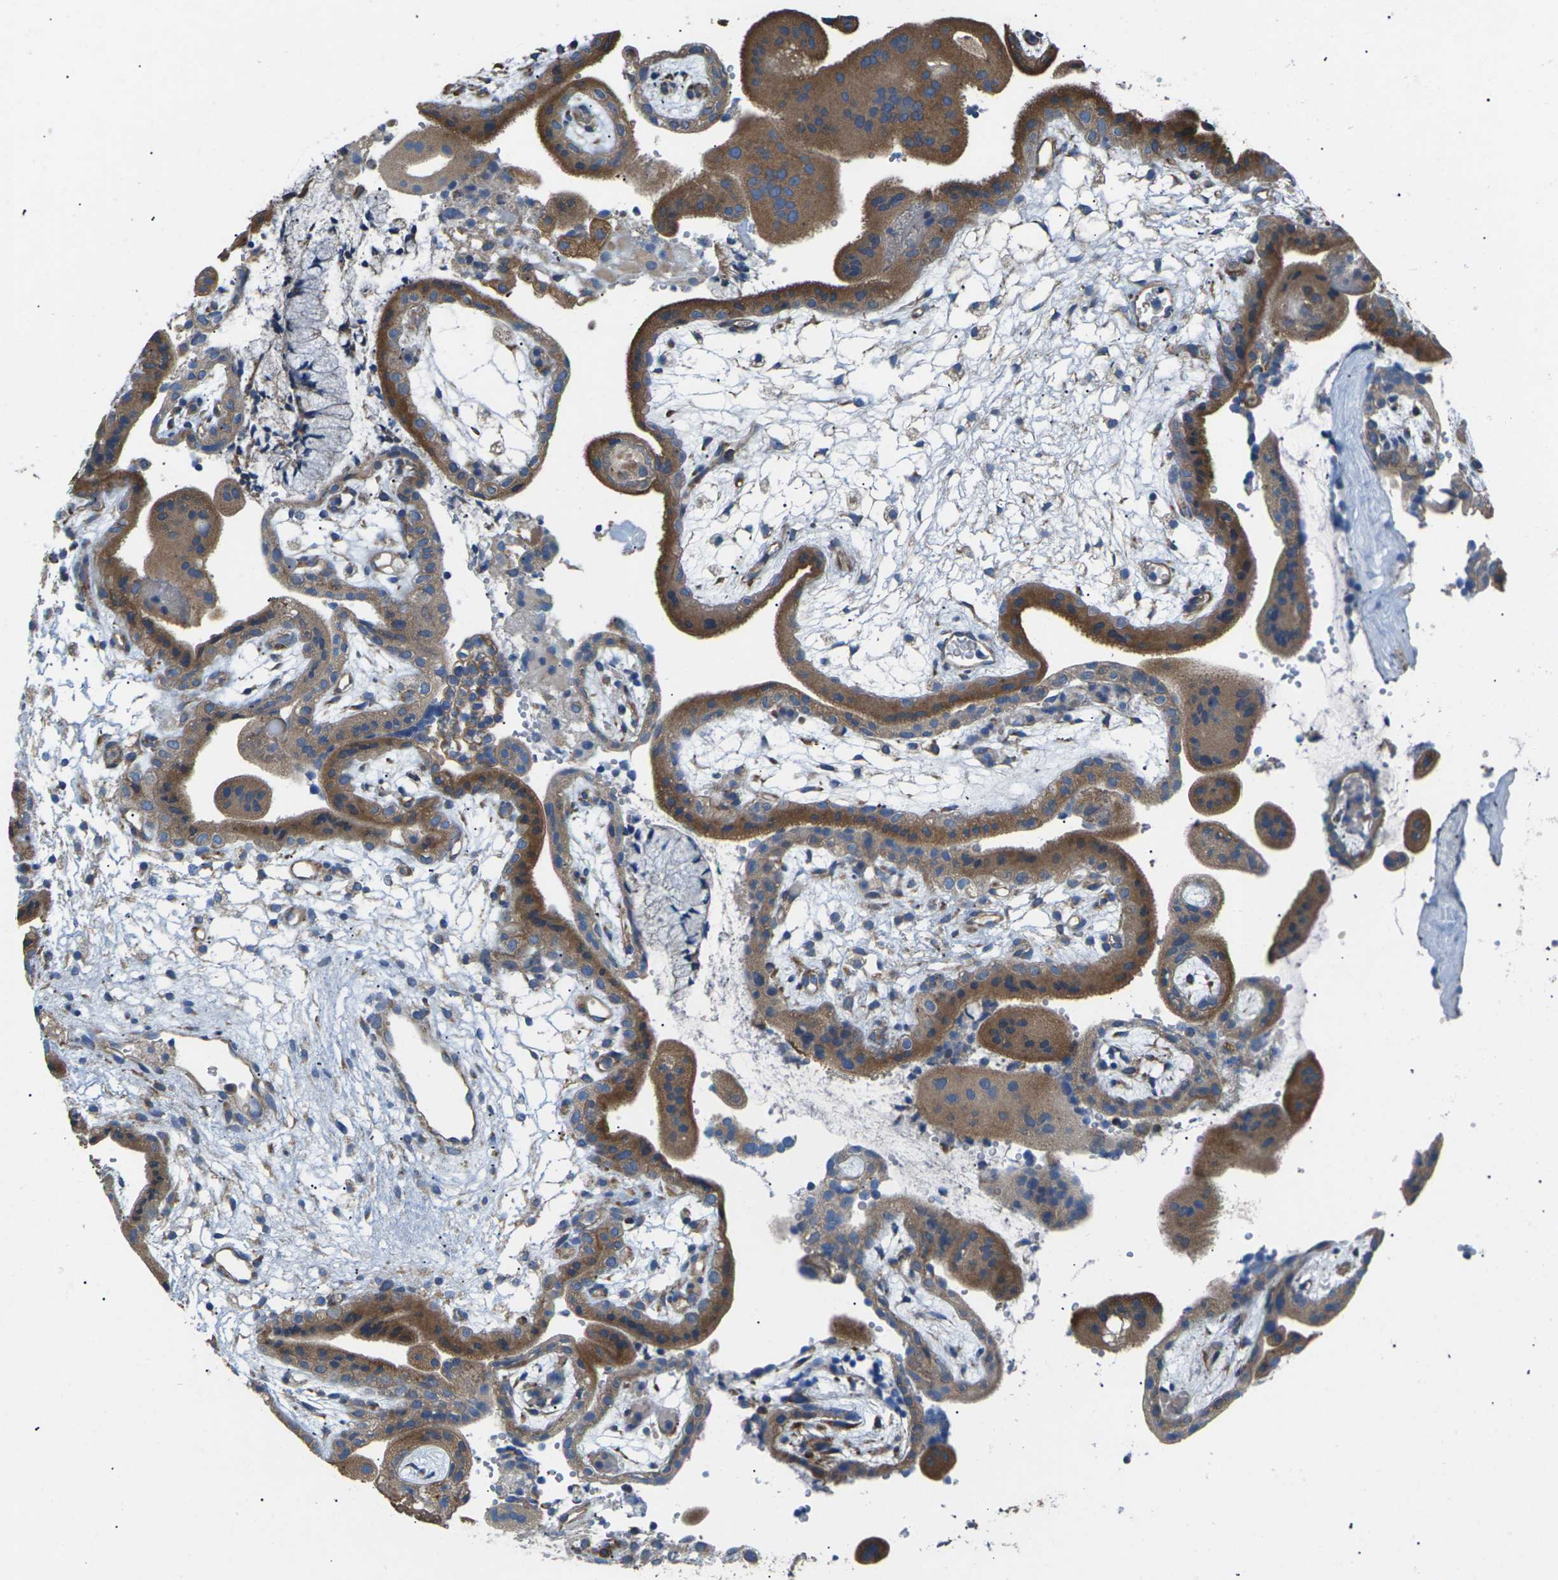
{"staining": {"intensity": "moderate", "quantity": ">75%", "location": "cytoplasmic/membranous"}, "tissue": "placenta", "cell_type": "Trophoblastic cells", "image_type": "normal", "snomed": [{"axis": "morphology", "description": "Normal tissue, NOS"}, {"axis": "topography", "description": "Placenta"}], "caption": "A medium amount of moderate cytoplasmic/membranous positivity is appreciated in about >75% of trophoblastic cells in benign placenta. The protein of interest is shown in brown color, while the nuclei are stained blue.", "gene": "KLHDC8B", "patient": {"sex": "female", "age": 18}}